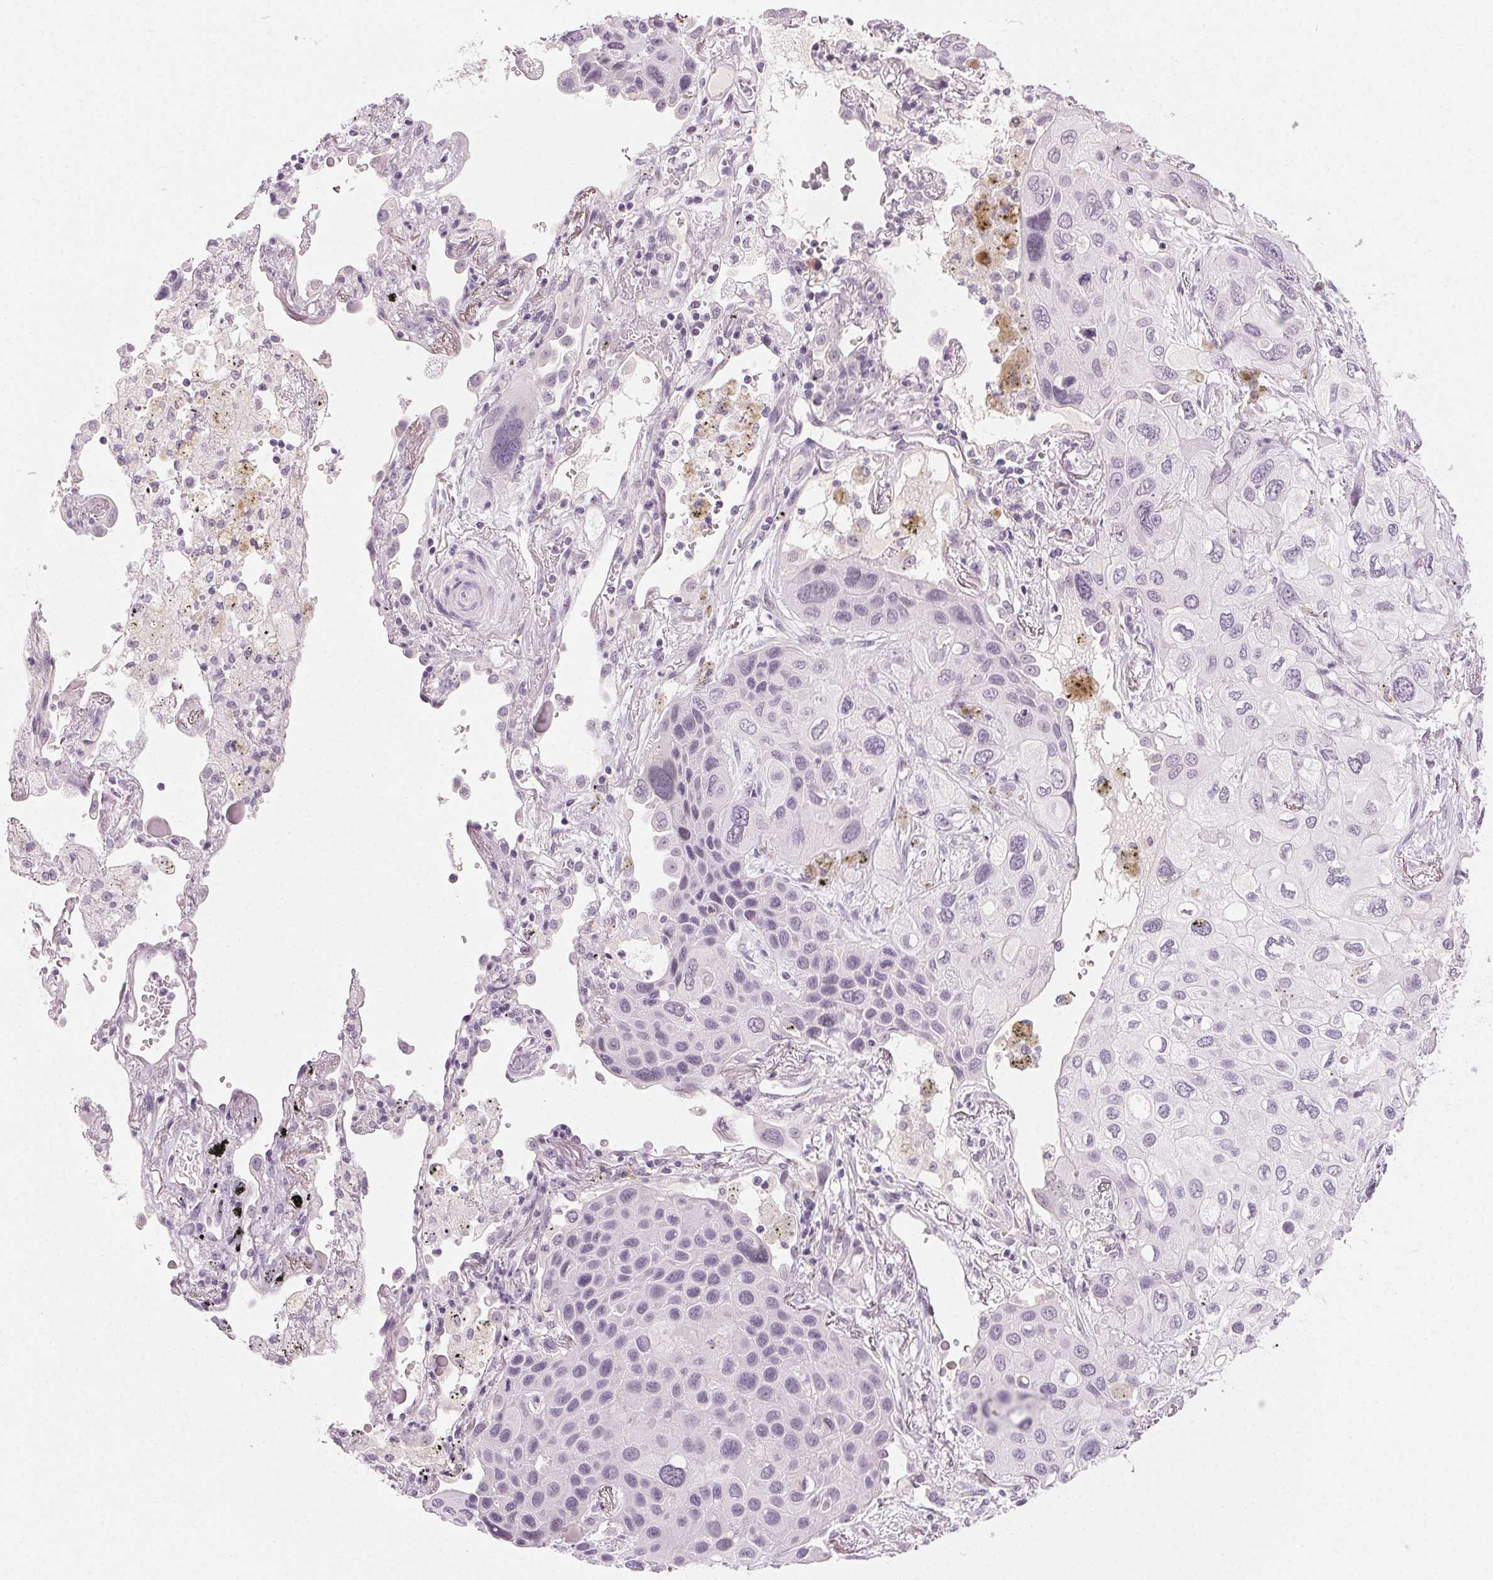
{"staining": {"intensity": "negative", "quantity": "none", "location": "none"}, "tissue": "lung cancer", "cell_type": "Tumor cells", "image_type": "cancer", "snomed": [{"axis": "morphology", "description": "Squamous cell carcinoma, NOS"}, {"axis": "morphology", "description": "Squamous cell carcinoma, metastatic, NOS"}, {"axis": "topography", "description": "Lung"}], "caption": "Immunohistochemistry image of lung cancer (squamous cell carcinoma) stained for a protein (brown), which reveals no positivity in tumor cells. The staining is performed using DAB brown chromogen with nuclei counter-stained in using hematoxylin.", "gene": "HSF5", "patient": {"sex": "male", "age": 59}}